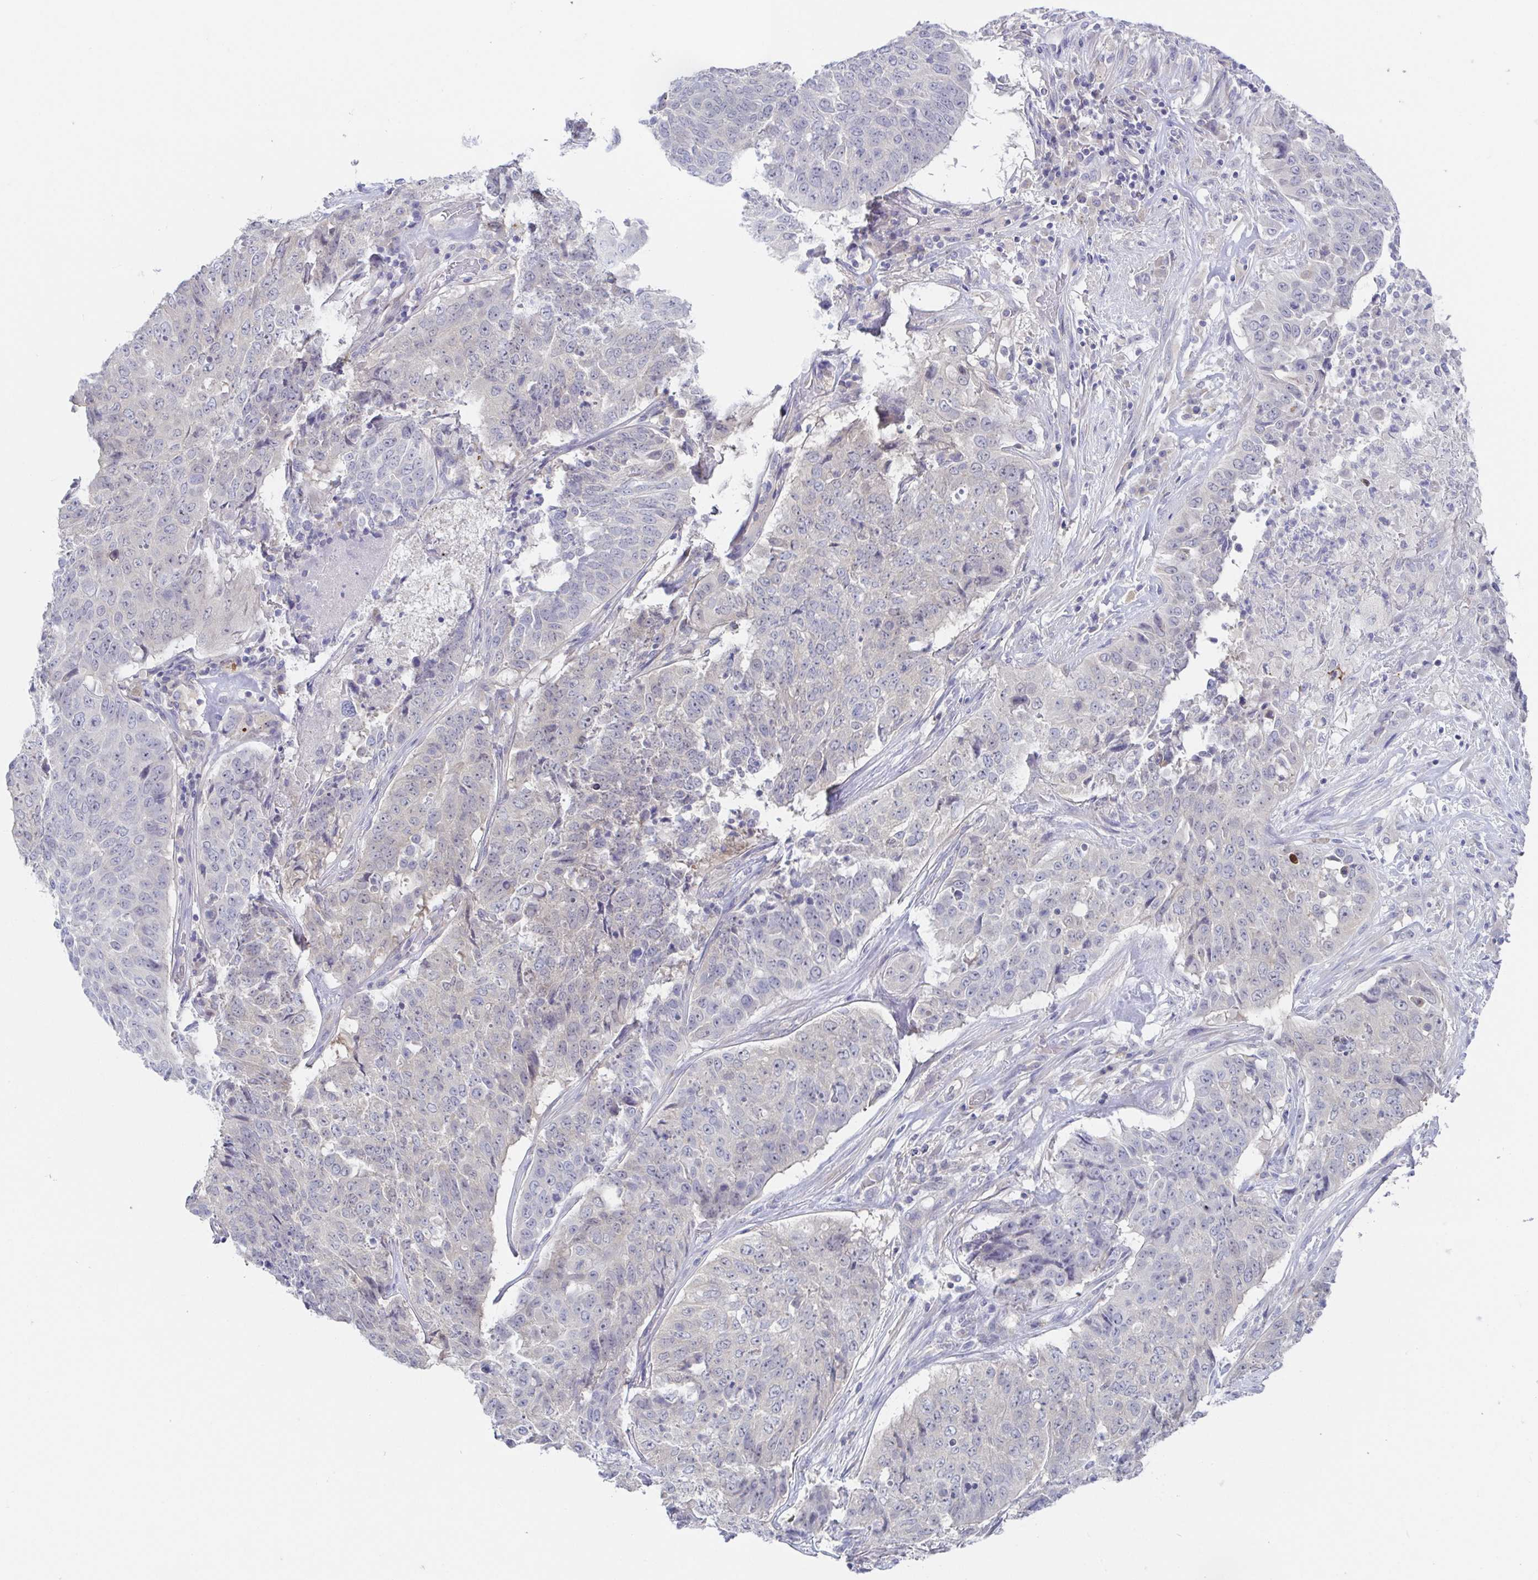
{"staining": {"intensity": "negative", "quantity": "none", "location": "none"}, "tissue": "lung cancer", "cell_type": "Tumor cells", "image_type": "cancer", "snomed": [{"axis": "morphology", "description": "Normal tissue, NOS"}, {"axis": "morphology", "description": "Squamous cell carcinoma, NOS"}, {"axis": "topography", "description": "Bronchus"}, {"axis": "topography", "description": "Lung"}], "caption": "Lung cancer (squamous cell carcinoma) was stained to show a protein in brown. There is no significant positivity in tumor cells.", "gene": "HTR2A", "patient": {"sex": "male", "age": 64}}